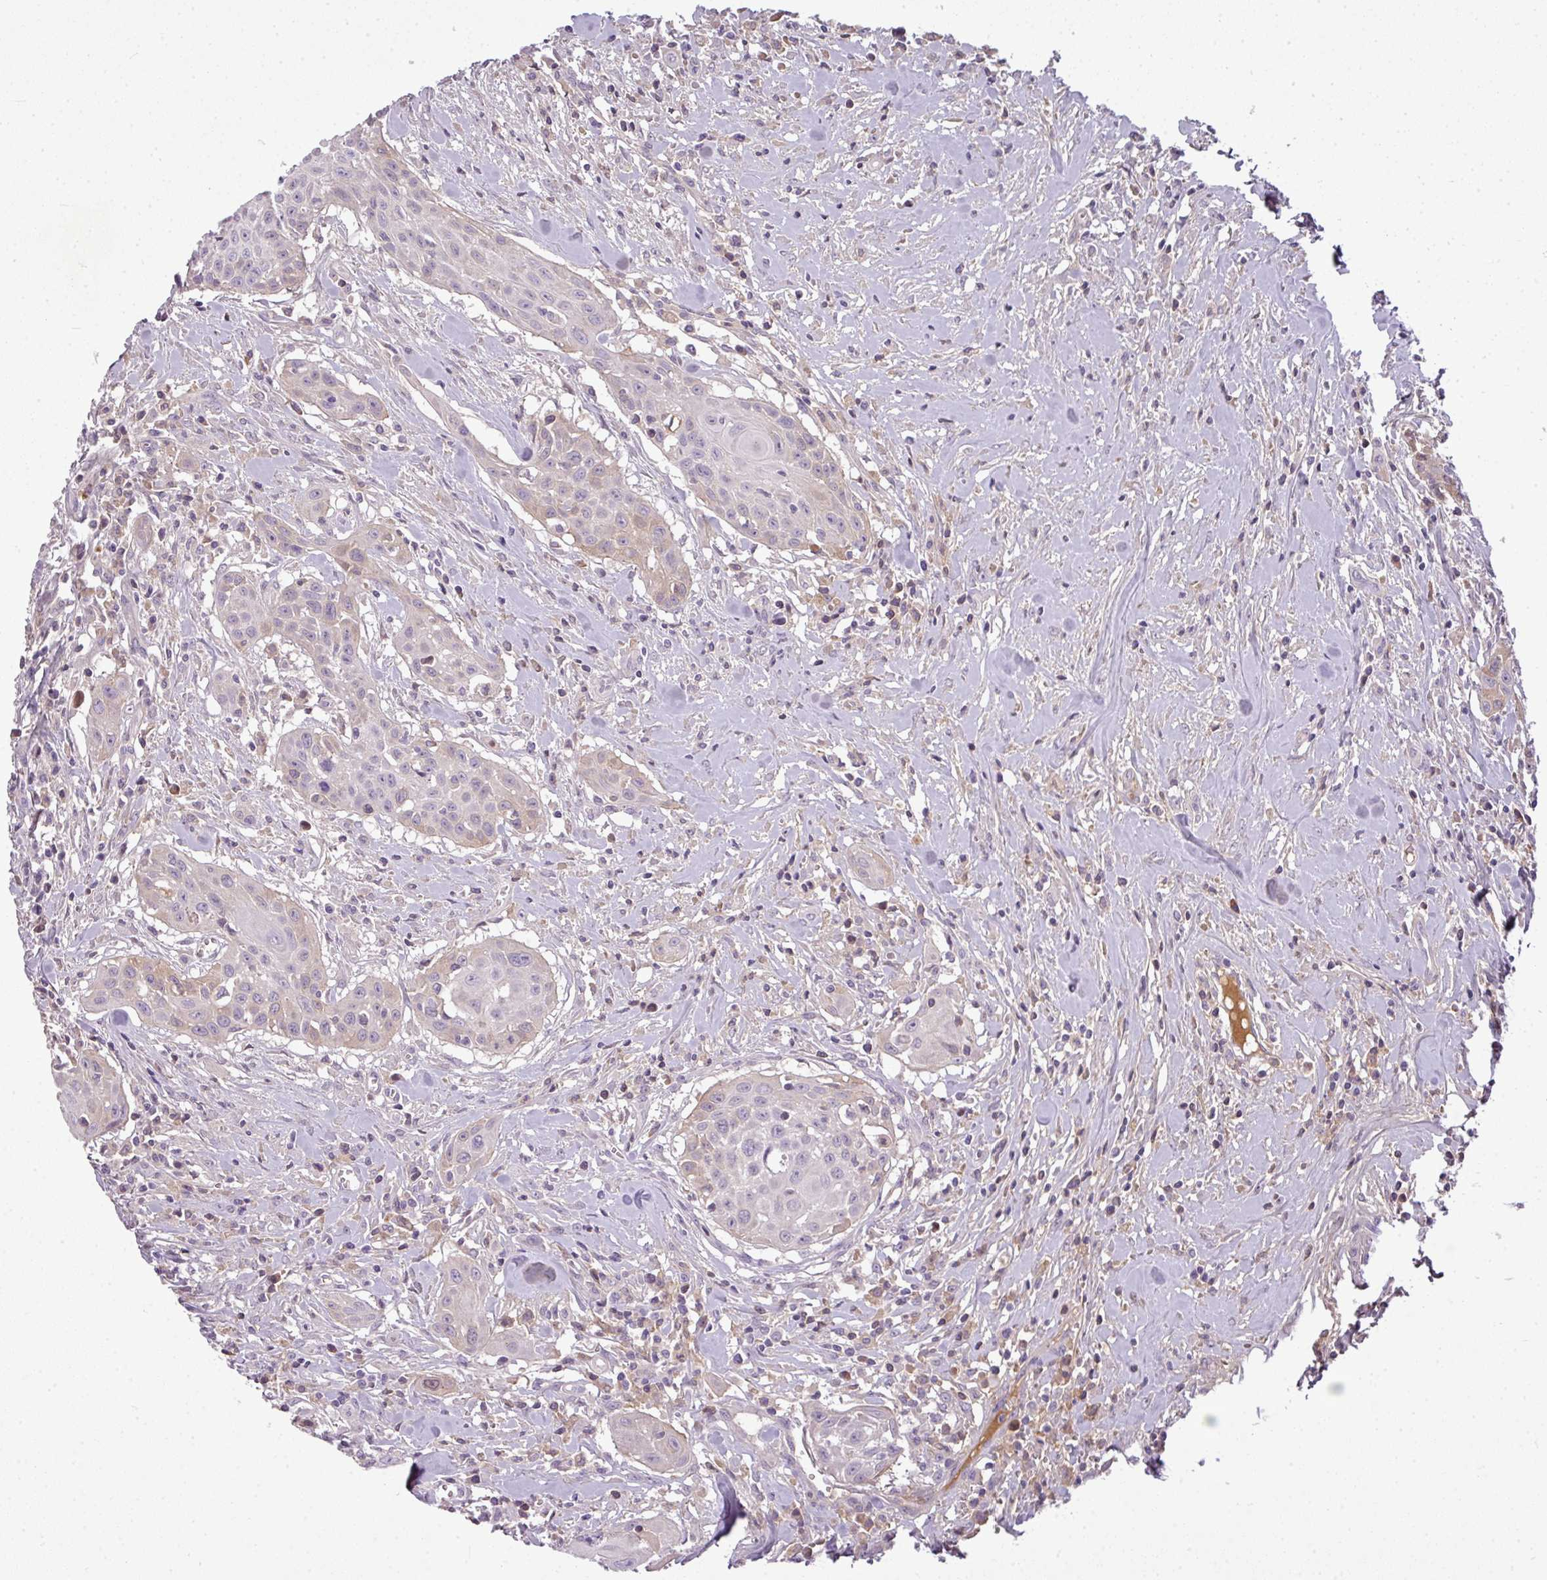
{"staining": {"intensity": "weak", "quantity": "<25%", "location": "cytoplasmic/membranous"}, "tissue": "head and neck cancer", "cell_type": "Tumor cells", "image_type": "cancer", "snomed": [{"axis": "morphology", "description": "Squamous cell carcinoma, NOS"}, {"axis": "topography", "description": "Lymph node"}, {"axis": "topography", "description": "Salivary gland"}, {"axis": "topography", "description": "Head-Neck"}], "caption": "A high-resolution histopathology image shows IHC staining of head and neck cancer (squamous cell carcinoma), which shows no significant expression in tumor cells. The staining was performed using DAB (3,3'-diaminobenzidine) to visualize the protein expression in brown, while the nuclei were stained in blue with hematoxylin (Magnification: 20x).", "gene": "C4B", "patient": {"sex": "female", "age": 74}}